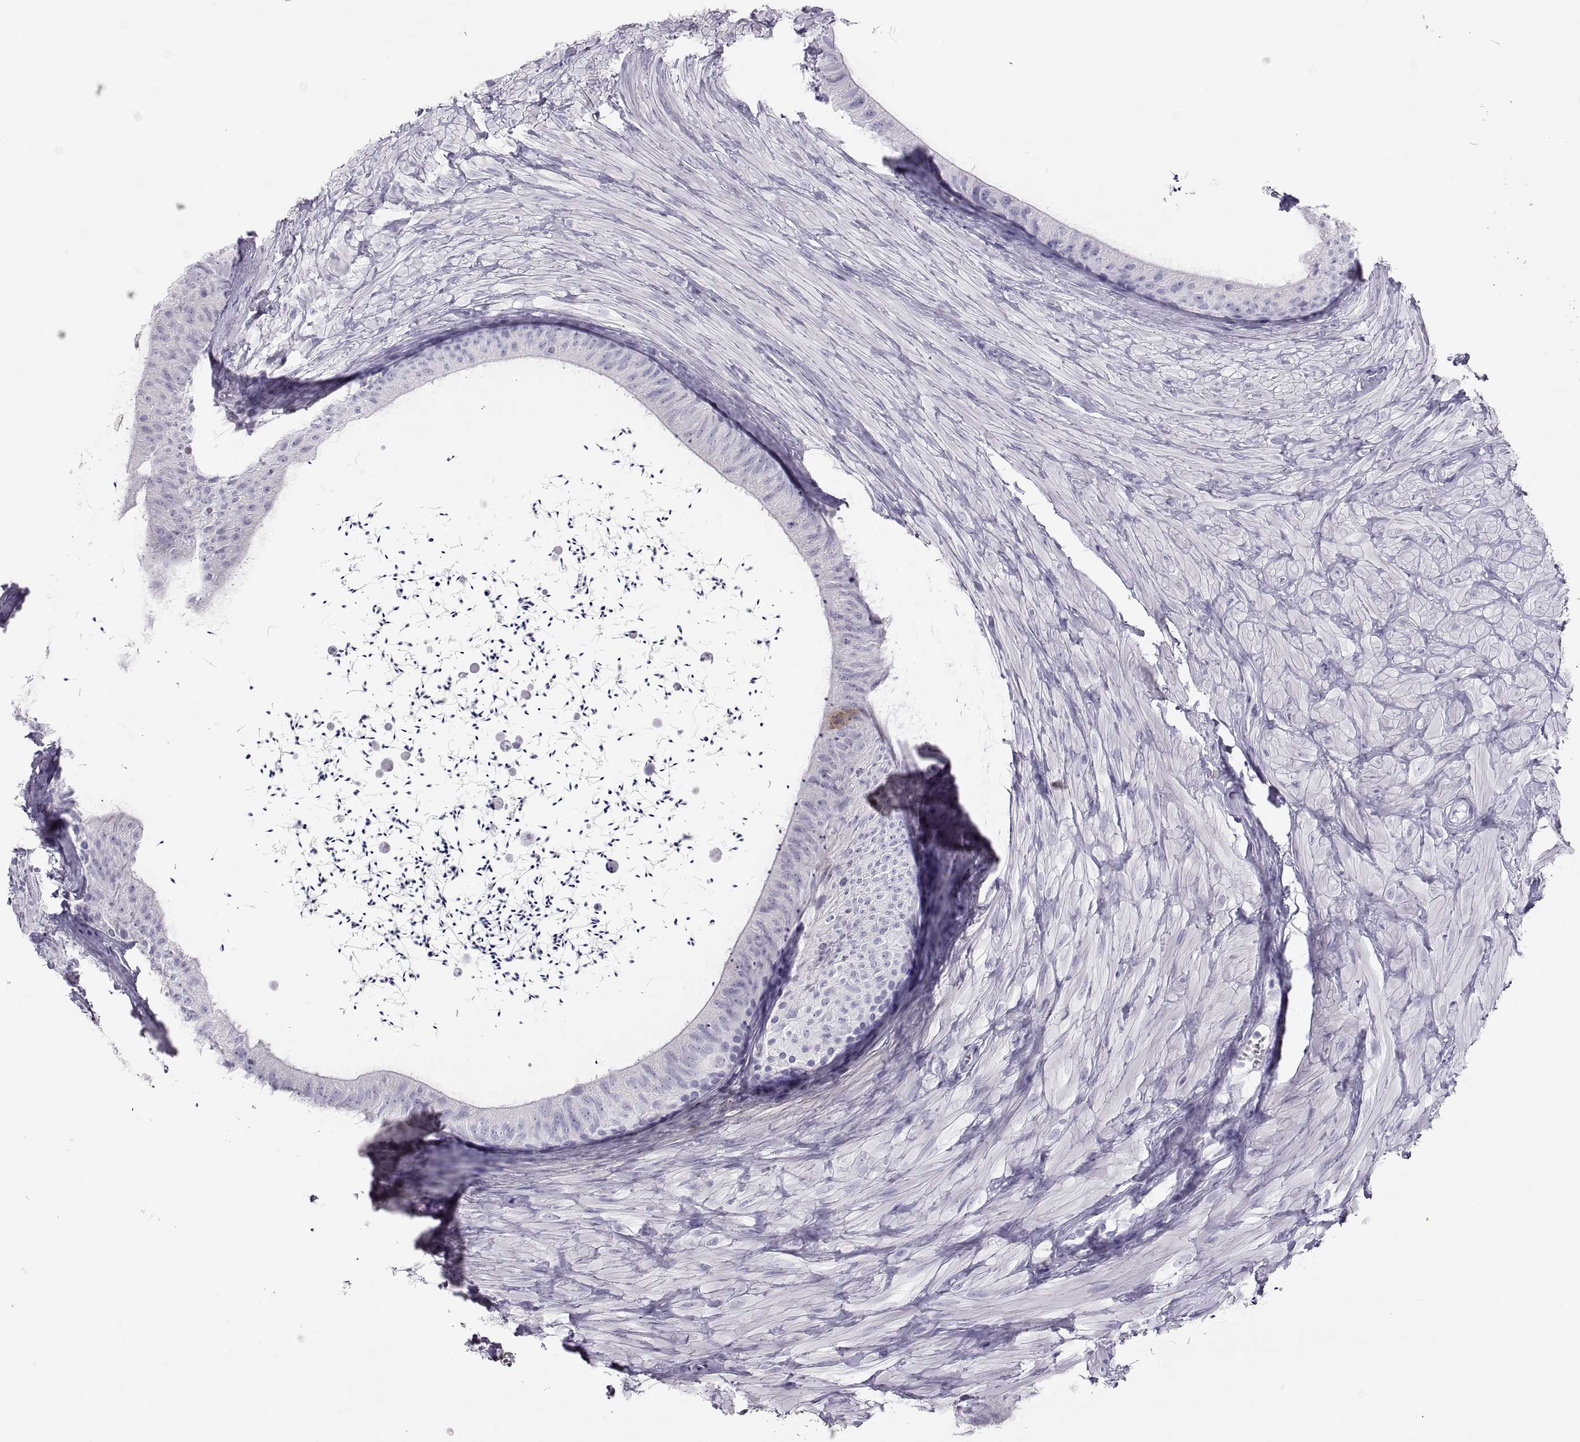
{"staining": {"intensity": "negative", "quantity": "none", "location": "none"}, "tissue": "epididymis", "cell_type": "Glandular cells", "image_type": "normal", "snomed": [{"axis": "morphology", "description": "Normal tissue, NOS"}, {"axis": "topography", "description": "Epididymis"}], "caption": "The micrograph displays no significant positivity in glandular cells of epididymis.", "gene": "SEMG1", "patient": {"sex": "male", "age": 32}}